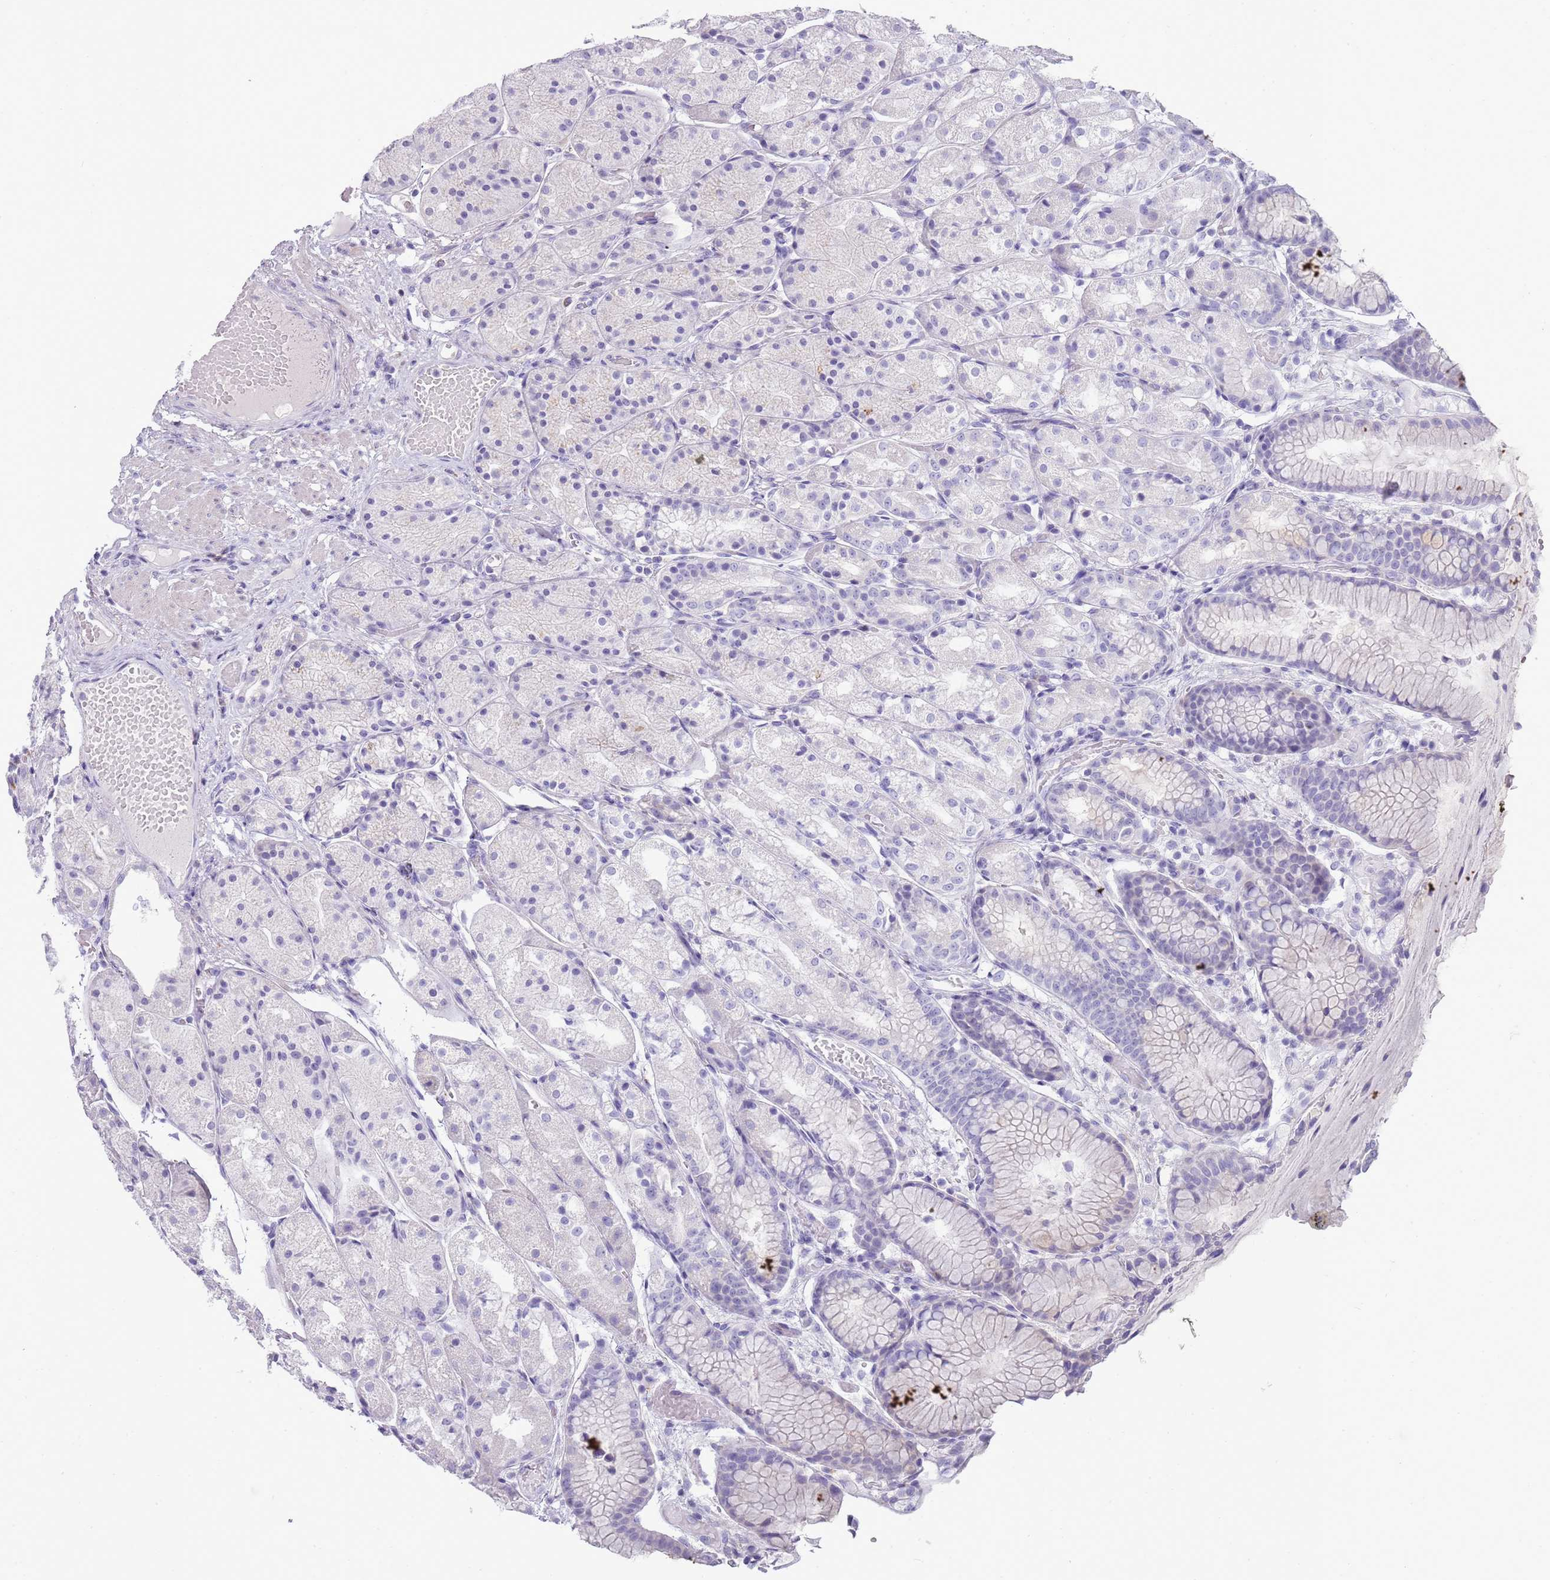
{"staining": {"intensity": "negative", "quantity": "none", "location": "none"}, "tissue": "stomach", "cell_type": "Glandular cells", "image_type": "normal", "snomed": [{"axis": "morphology", "description": "Normal tissue, NOS"}, {"axis": "topography", "description": "Stomach, upper"}], "caption": "This is a image of IHC staining of benign stomach, which shows no positivity in glandular cells. (Immunohistochemistry (ihc), brightfield microscopy, high magnification).", "gene": "ENSG00000271254", "patient": {"sex": "male", "age": 72}}